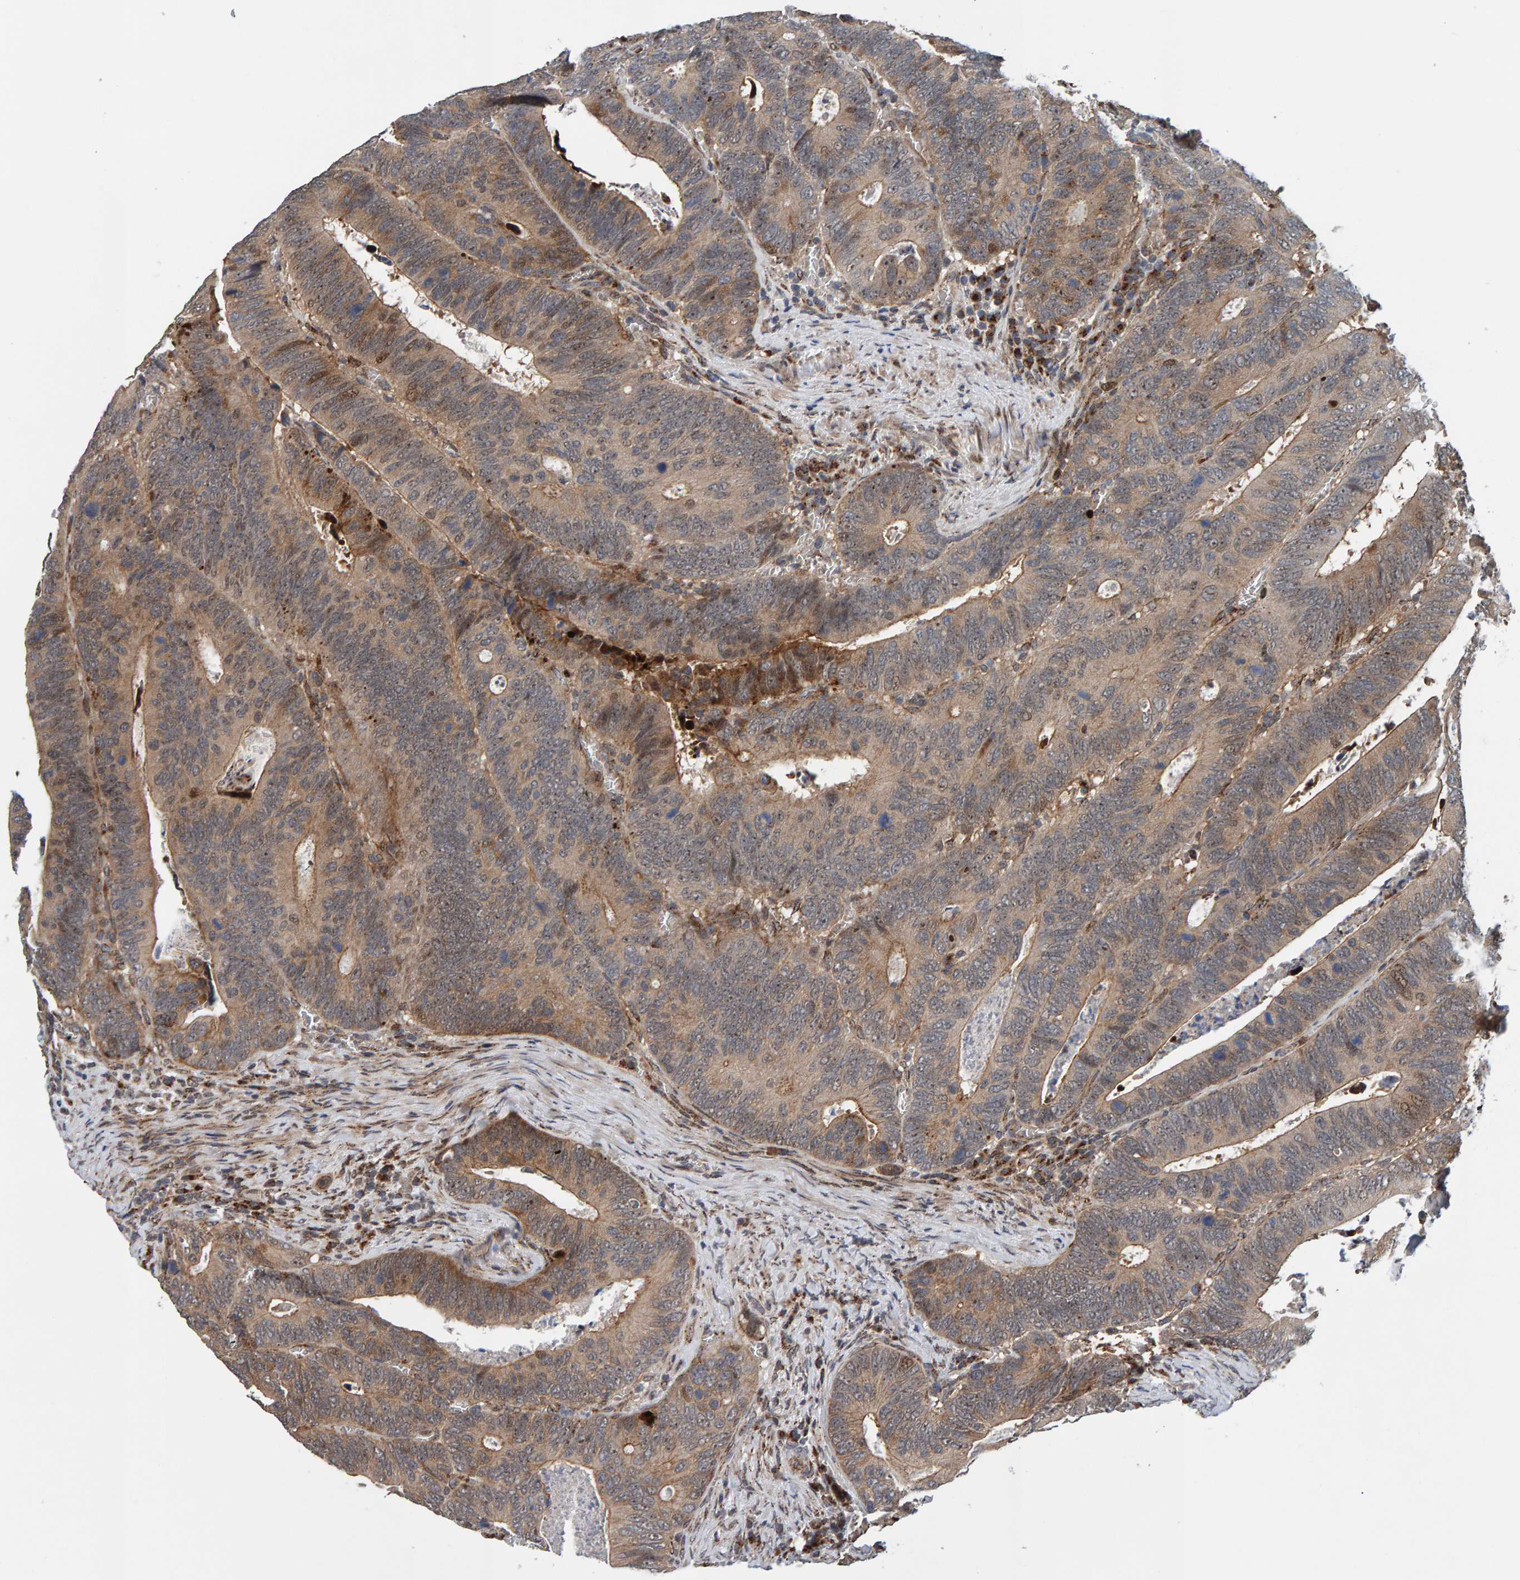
{"staining": {"intensity": "weak", "quantity": ">75%", "location": "cytoplasmic/membranous,nuclear"}, "tissue": "colorectal cancer", "cell_type": "Tumor cells", "image_type": "cancer", "snomed": [{"axis": "morphology", "description": "Inflammation, NOS"}, {"axis": "morphology", "description": "Adenocarcinoma, NOS"}, {"axis": "topography", "description": "Colon"}], "caption": "DAB immunohistochemical staining of adenocarcinoma (colorectal) shows weak cytoplasmic/membranous and nuclear protein staining in approximately >75% of tumor cells.", "gene": "CCDC25", "patient": {"sex": "male", "age": 72}}